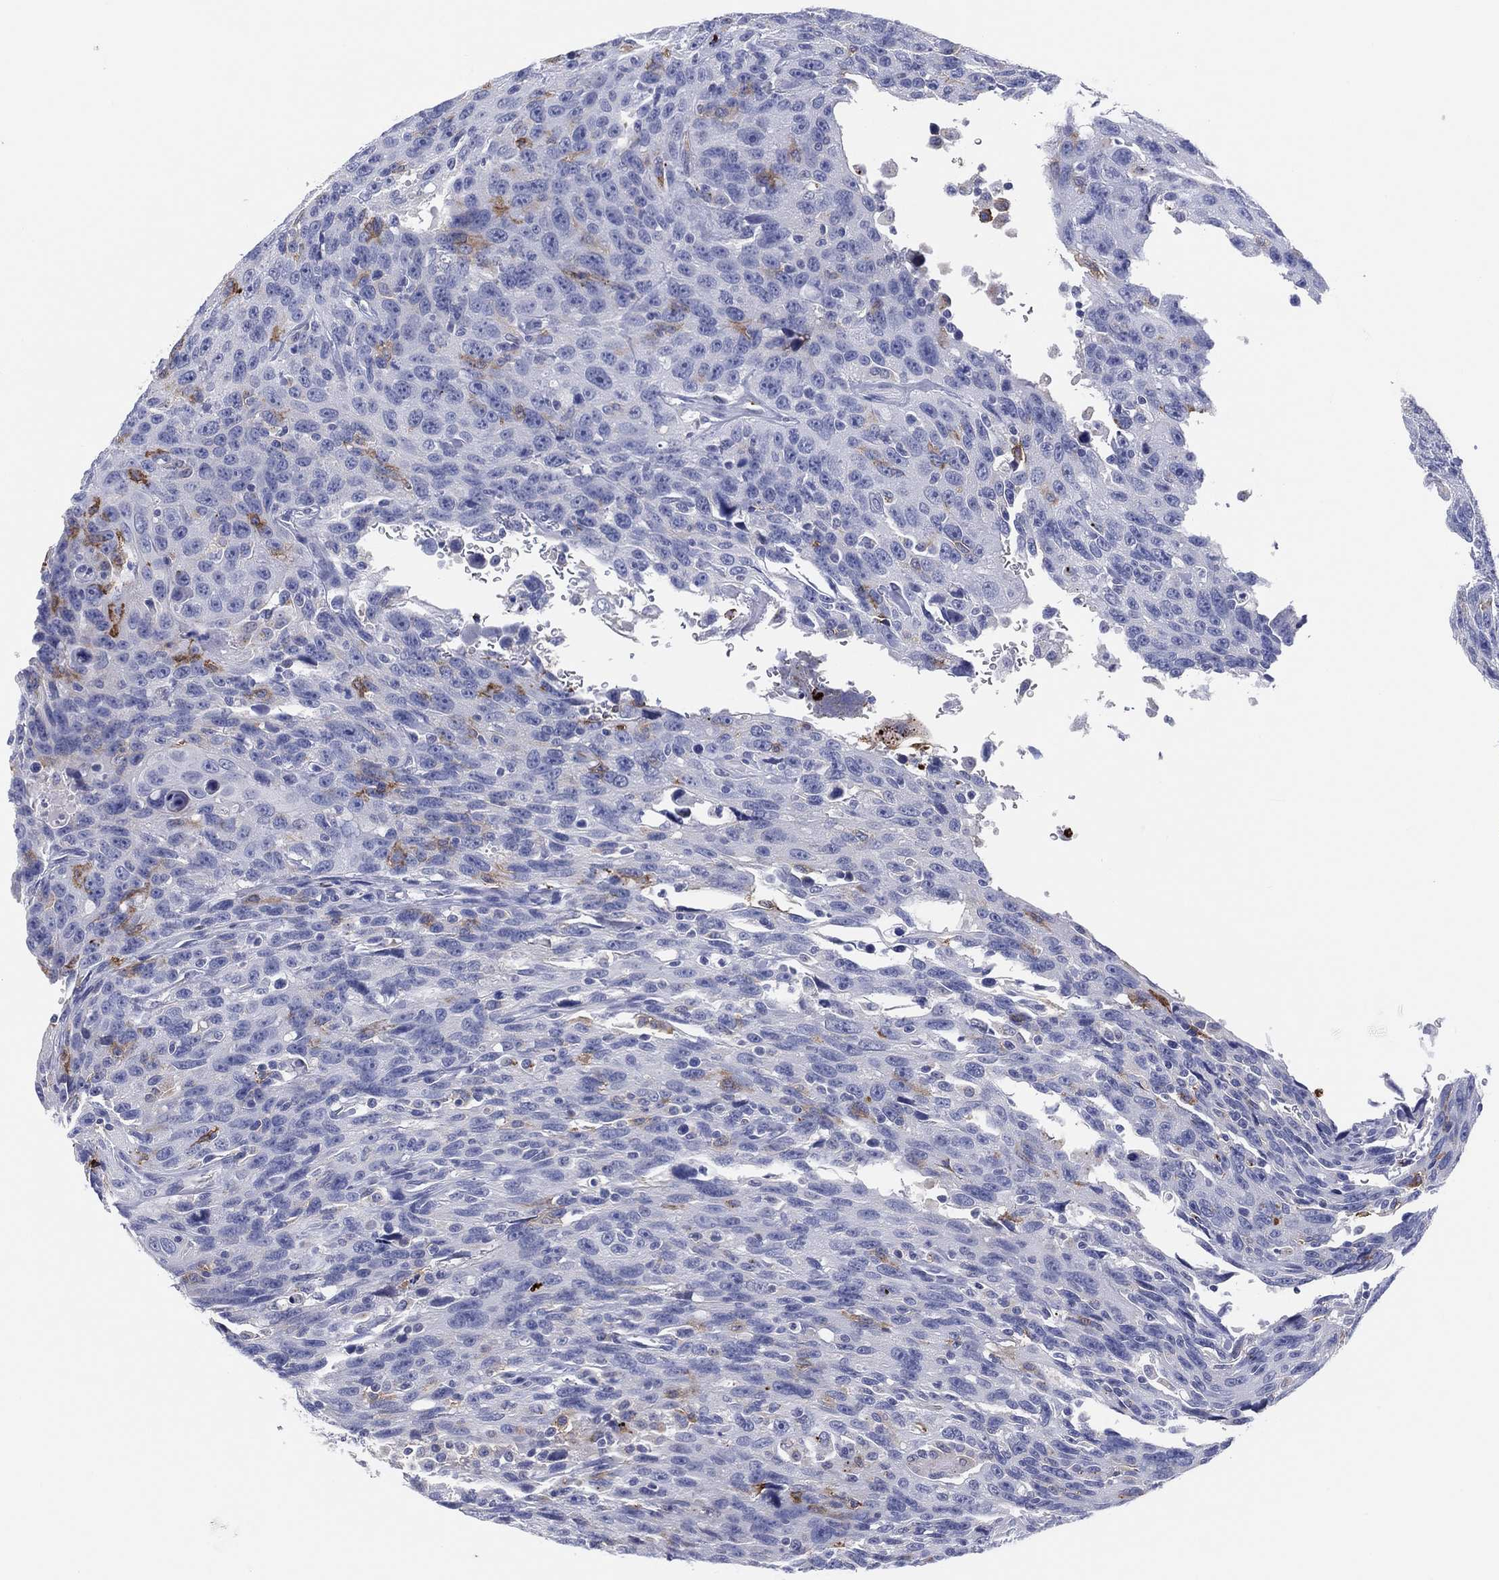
{"staining": {"intensity": "negative", "quantity": "none", "location": "none"}, "tissue": "urothelial cancer", "cell_type": "Tumor cells", "image_type": "cancer", "snomed": [{"axis": "morphology", "description": "Urothelial carcinoma, NOS"}, {"axis": "morphology", "description": "Urothelial carcinoma, High grade"}, {"axis": "topography", "description": "Urinary bladder"}], "caption": "Human urothelial cancer stained for a protein using immunohistochemistry (IHC) demonstrates no expression in tumor cells.", "gene": "PLAC8", "patient": {"sex": "female", "age": 73}}